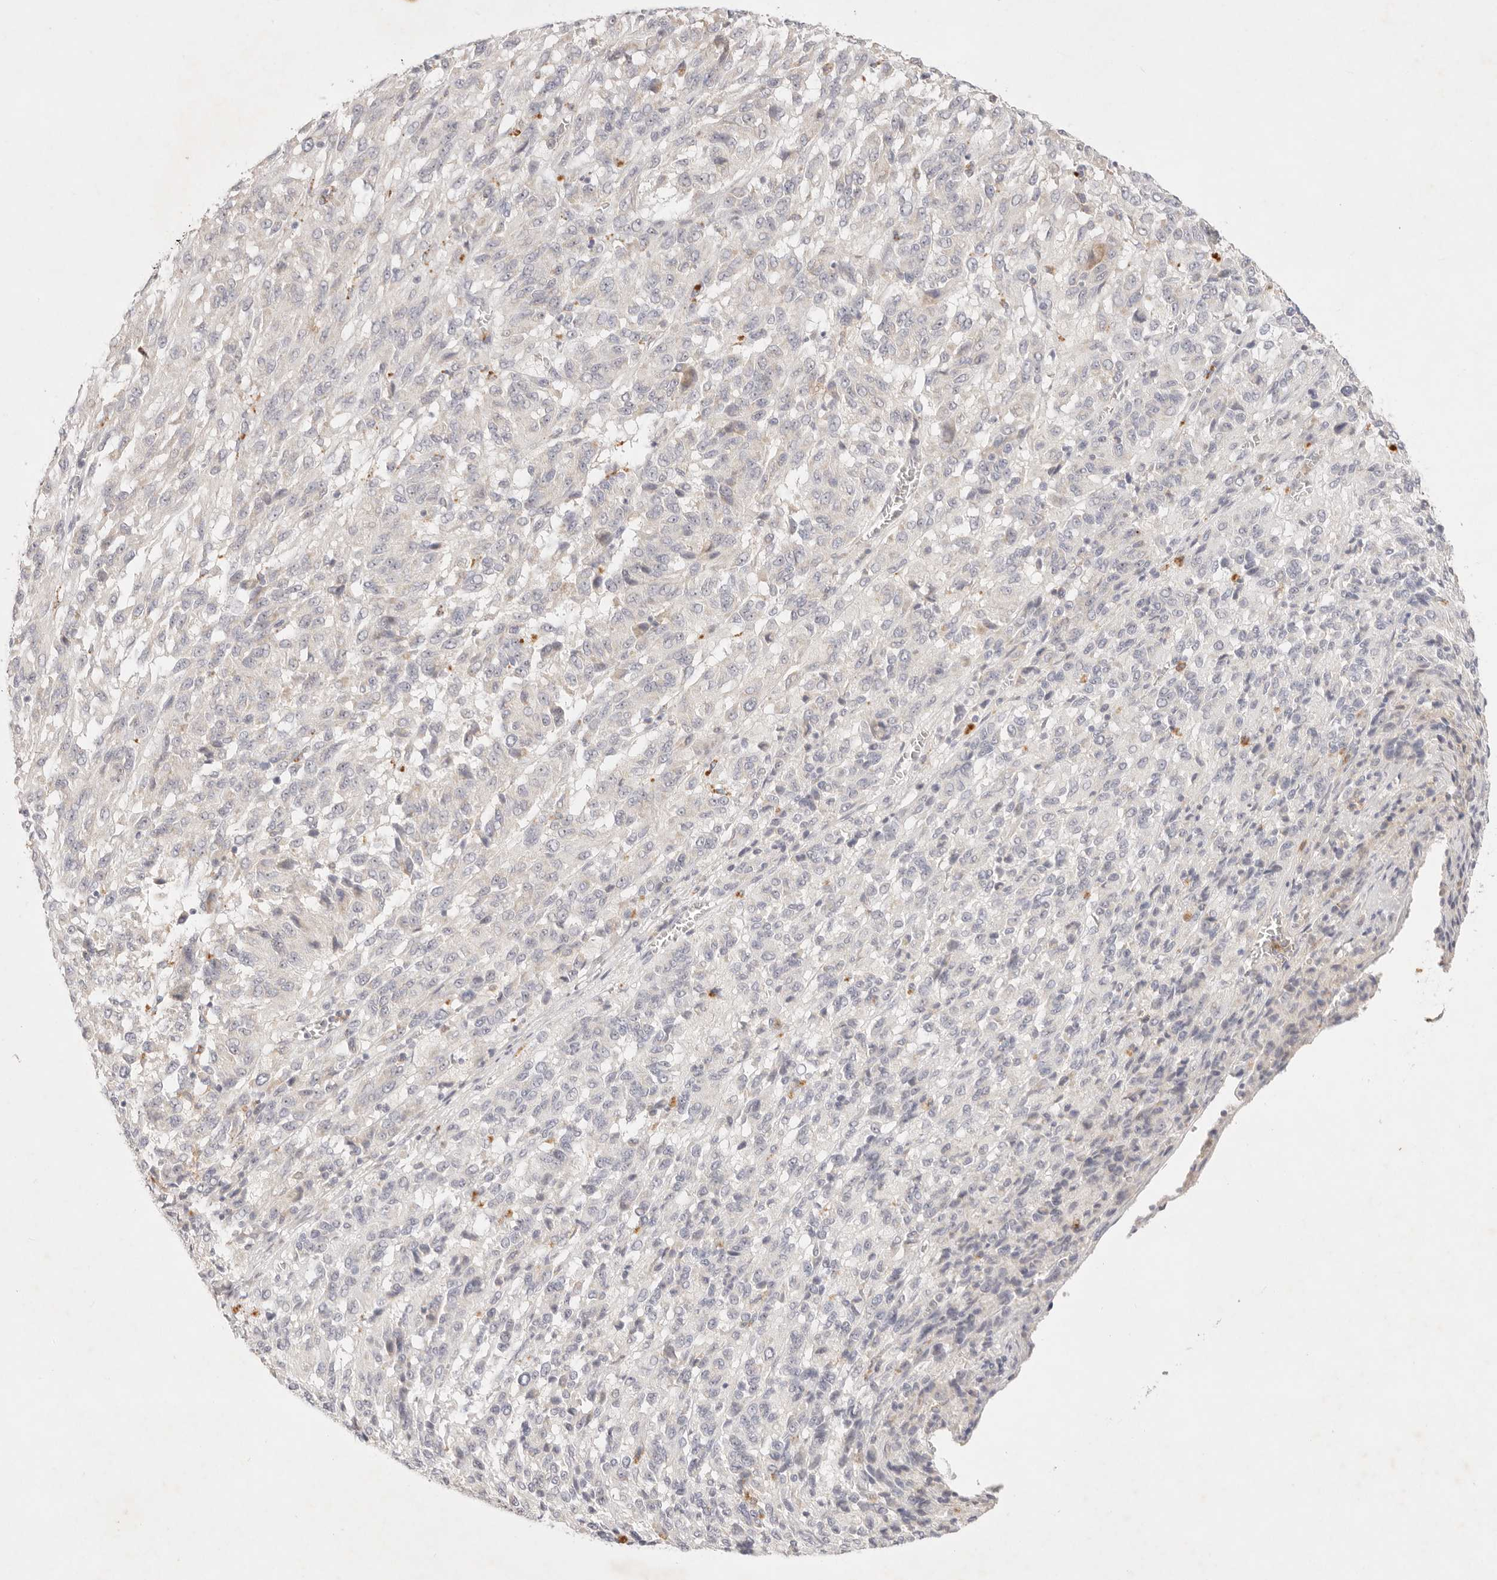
{"staining": {"intensity": "negative", "quantity": "none", "location": "none"}, "tissue": "melanoma", "cell_type": "Tumor cells", "image_type": "cancer", "snomed": [{"axis": "morphology", "description": "Malignant melanoma, Metastatic site"}, {"axis": "topography", "description": "Lung"}], "caption": "Photomicrograph shows no protein positivity in tumor cells of melanoma tissue. Nuclei are stained in blue.", "gene": "GPR84", "patient": {"sex": "male", "age": 64}}